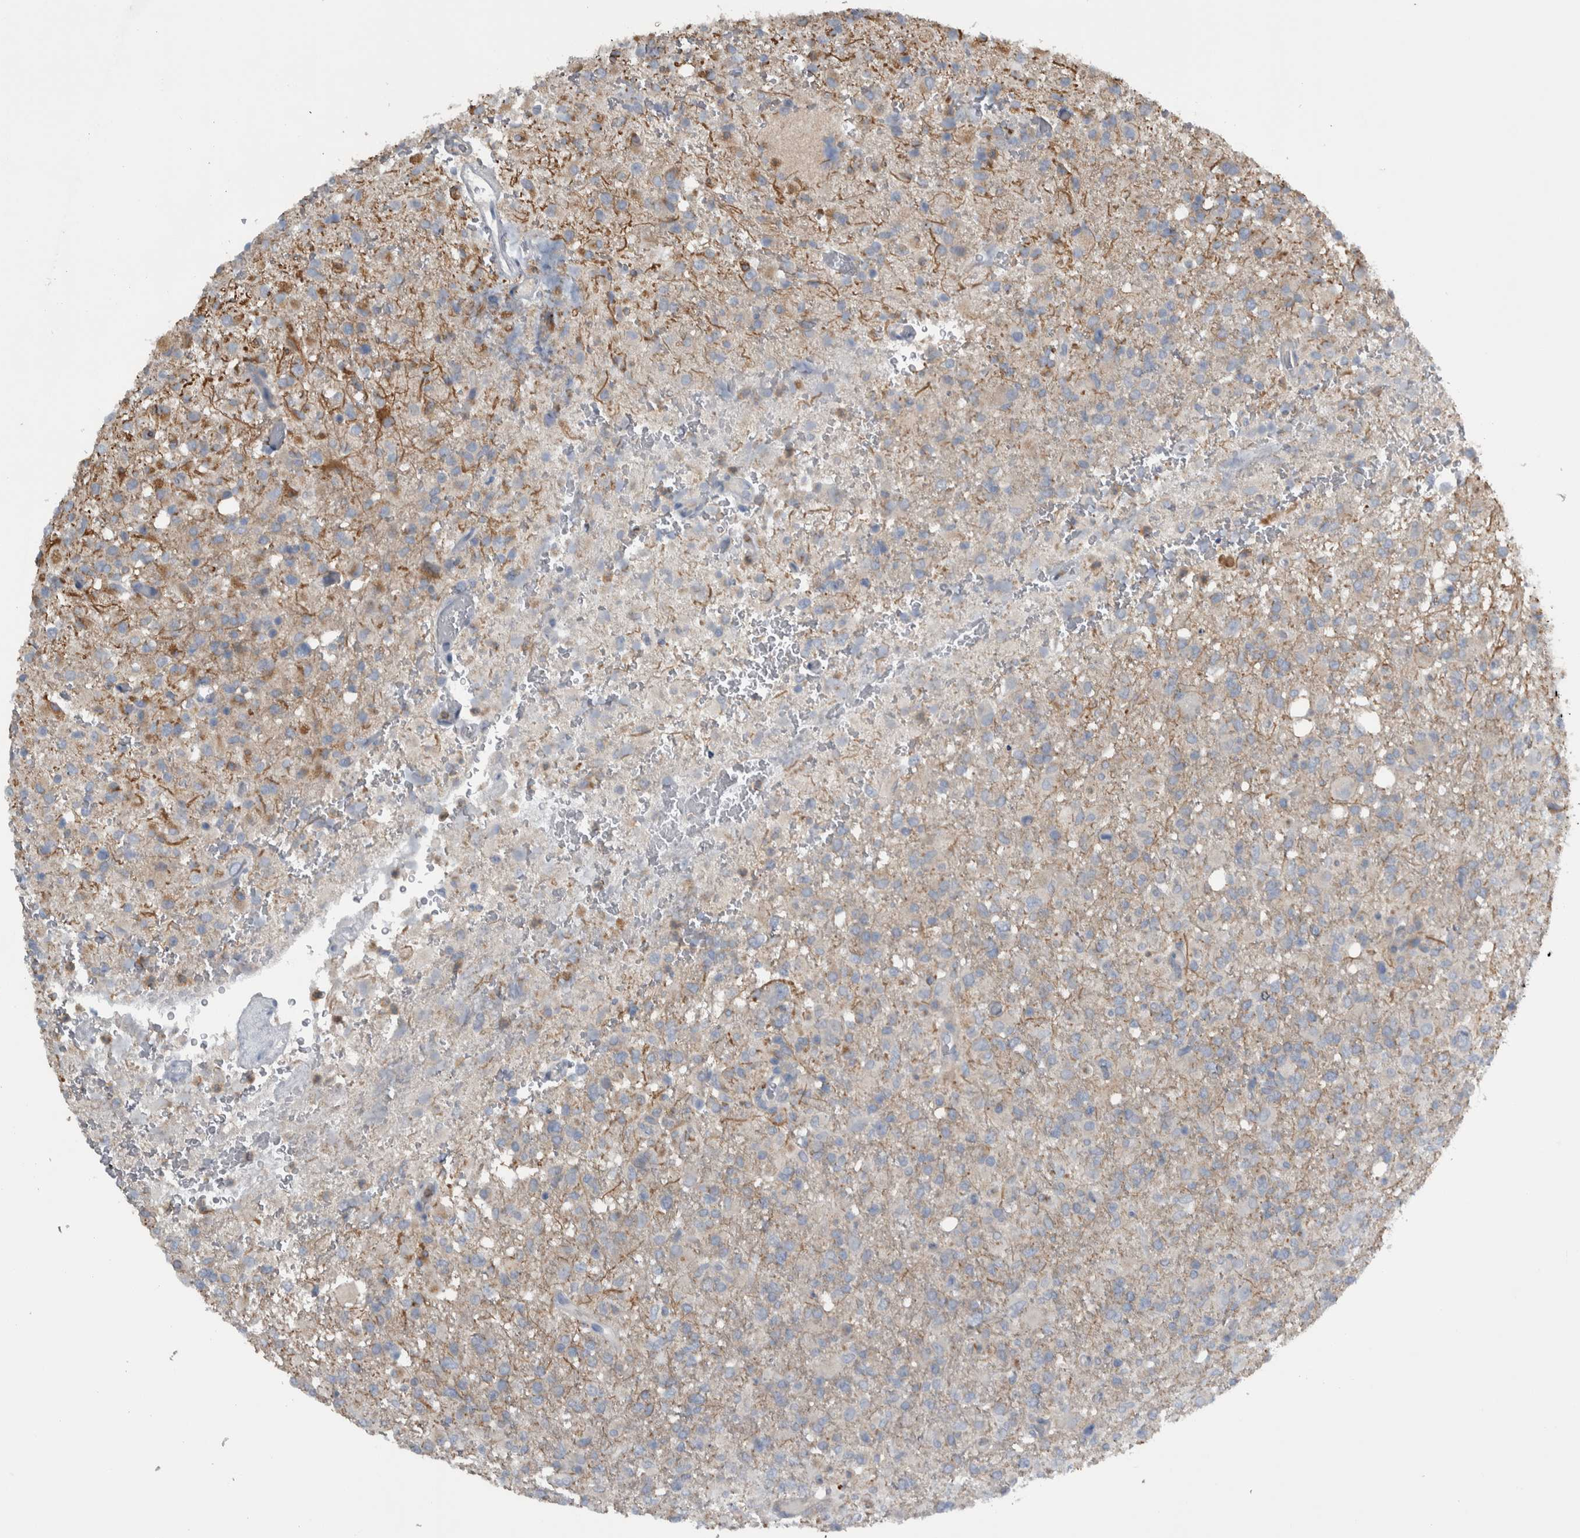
{"staining": {"intensity": "weak", "quantity": "25%-75%", "location": "cytoplasmic/membranous"}, "tissue": "glioma", "cell_type": "Tumor cells", "image_type": "cancer", "snomed": [{"axis": "morphology", "description": "Glioma, malignant, High grade"}, {"axis": "topography", "description": "Brain"}], "caption": "This micrograph shows immunohistochemistry staining of glioma, with low weak cytoplasmic/membranous staining in approximately 25%-75% of tumor cells.", "gene": "NT5C2", "patient": {"sex": "female", "age": 57}}